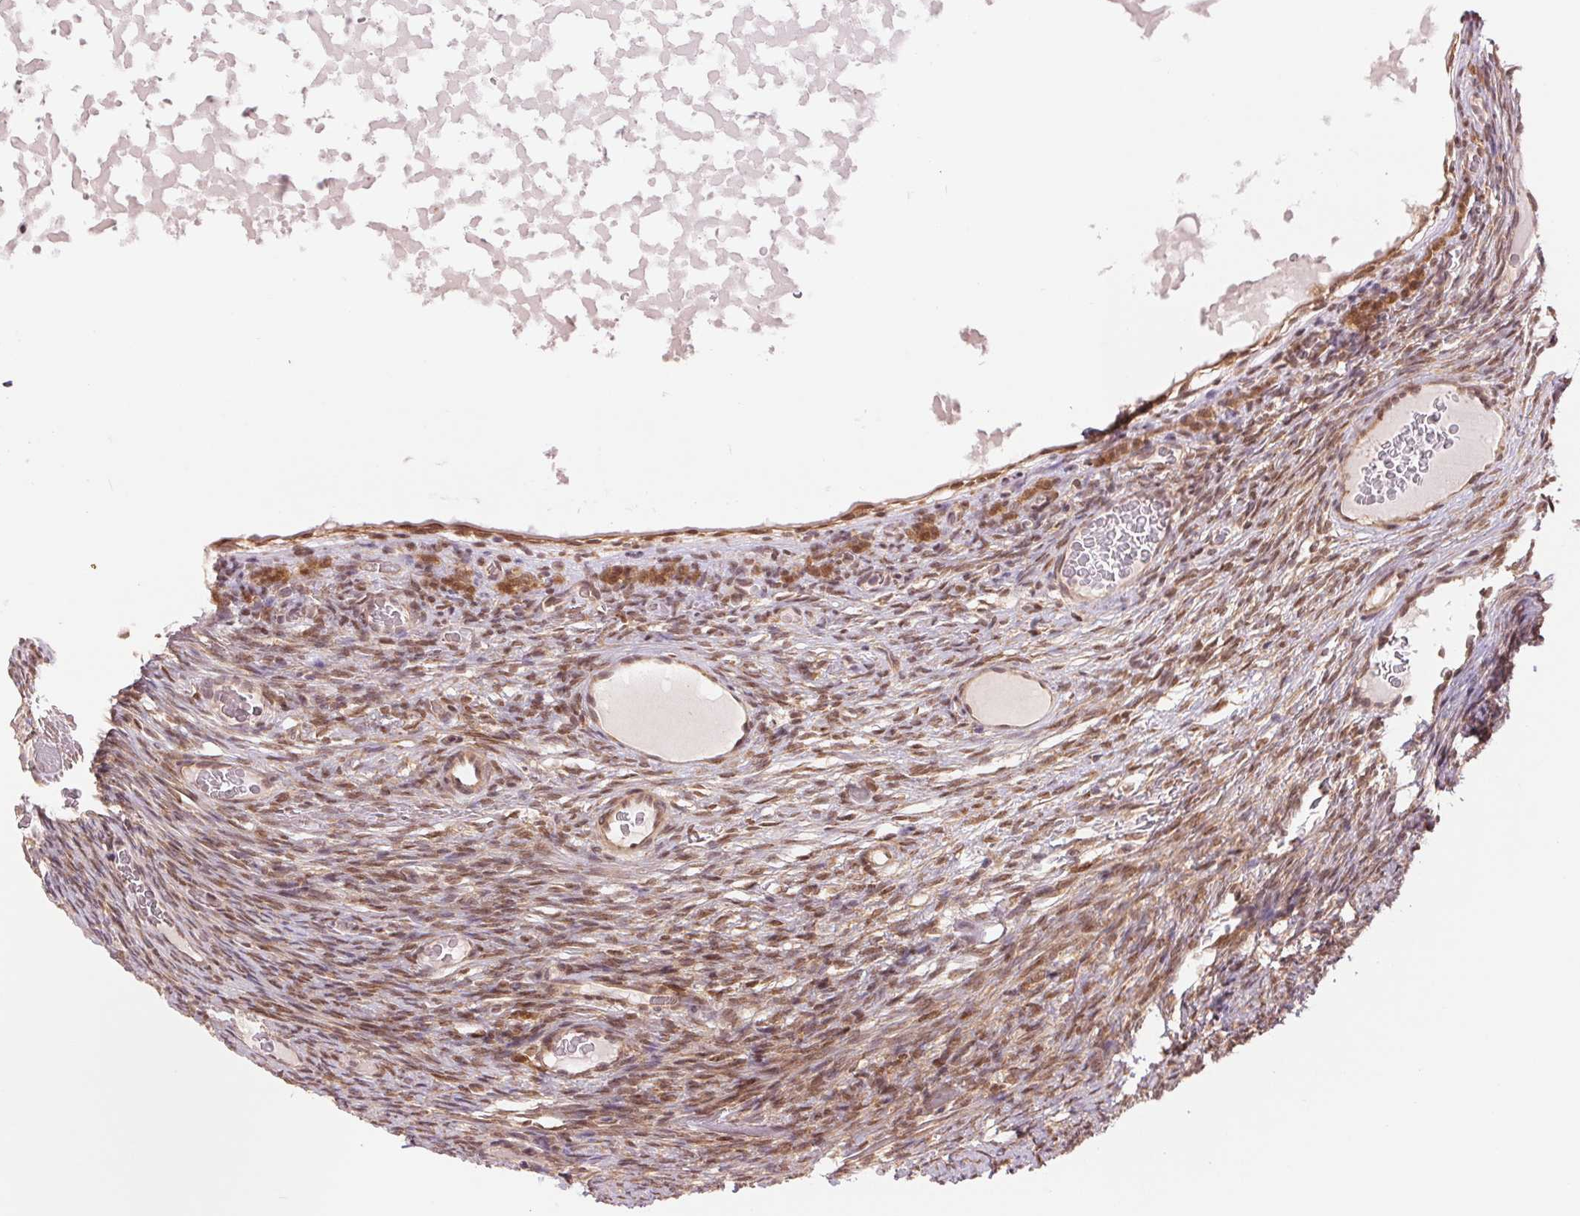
{"staining": {"intensity": "weak", "quantity": ">75%", "location": "cytoplasmic/membranous"}, "tissue": "ovary", "cell_type": "Ovarian stroma cells", "image_type": "normal", "snomed": [{"axis": "morphology", "description": "Normal tissue, NOS"}, {"axis": "topography", "description": "Ovary"}], "caption": "Protein expression by immunohistochemistry reveals weak cytoplasmic/membranous staining in approximately >75% of ovarian stroma cells in unremarkable ovary. (DAB = brown stain, brightfield microscopy at high magnification).", "gene": "ERI3", "patient": {"sex": "female", "age": 34}}